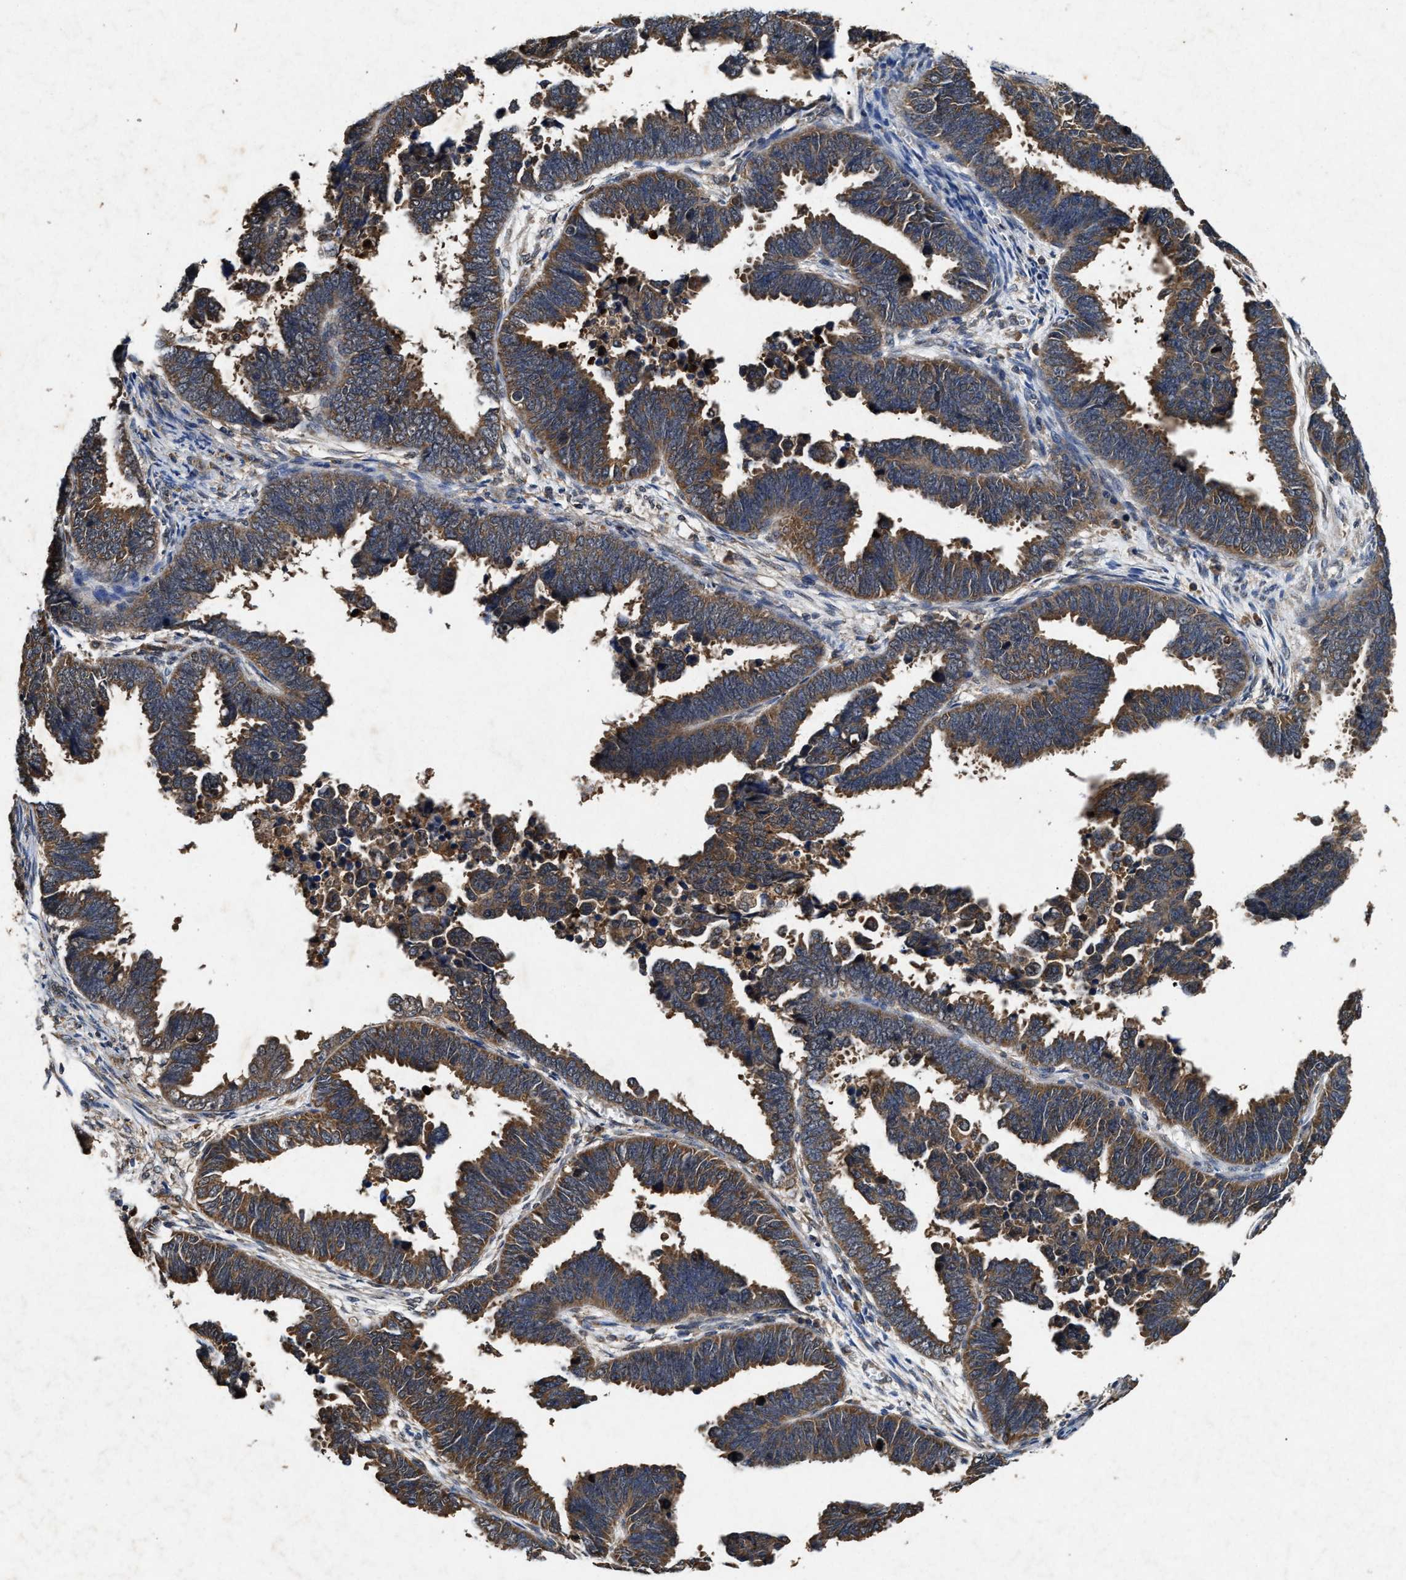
{"staining": {"intensity": "moderate", "quantity": ">75%", "location": "cytoplasmic/membranous"}, "tissue": "endometrial cancer", "cell_type": "Tumor cells", "image_type": "cancer", "snomed": [{"axis": "morphology", "description": "Adenocarcinoma, NOS"}, {"axis": "topography", "description": "Endometrium"}], "caption": "This photomicrograph shows endometrial cancer (adenocarcinoma) stained with immunohistochemistry (IHC) to label a protein in brown. The cytoplasmic/membranous of tumor cells show moderate positivity for the protein. Nuclei are counter-stained blue.", "gene": "PDAP1", "patient": {"sex": "female", "age": 75}}